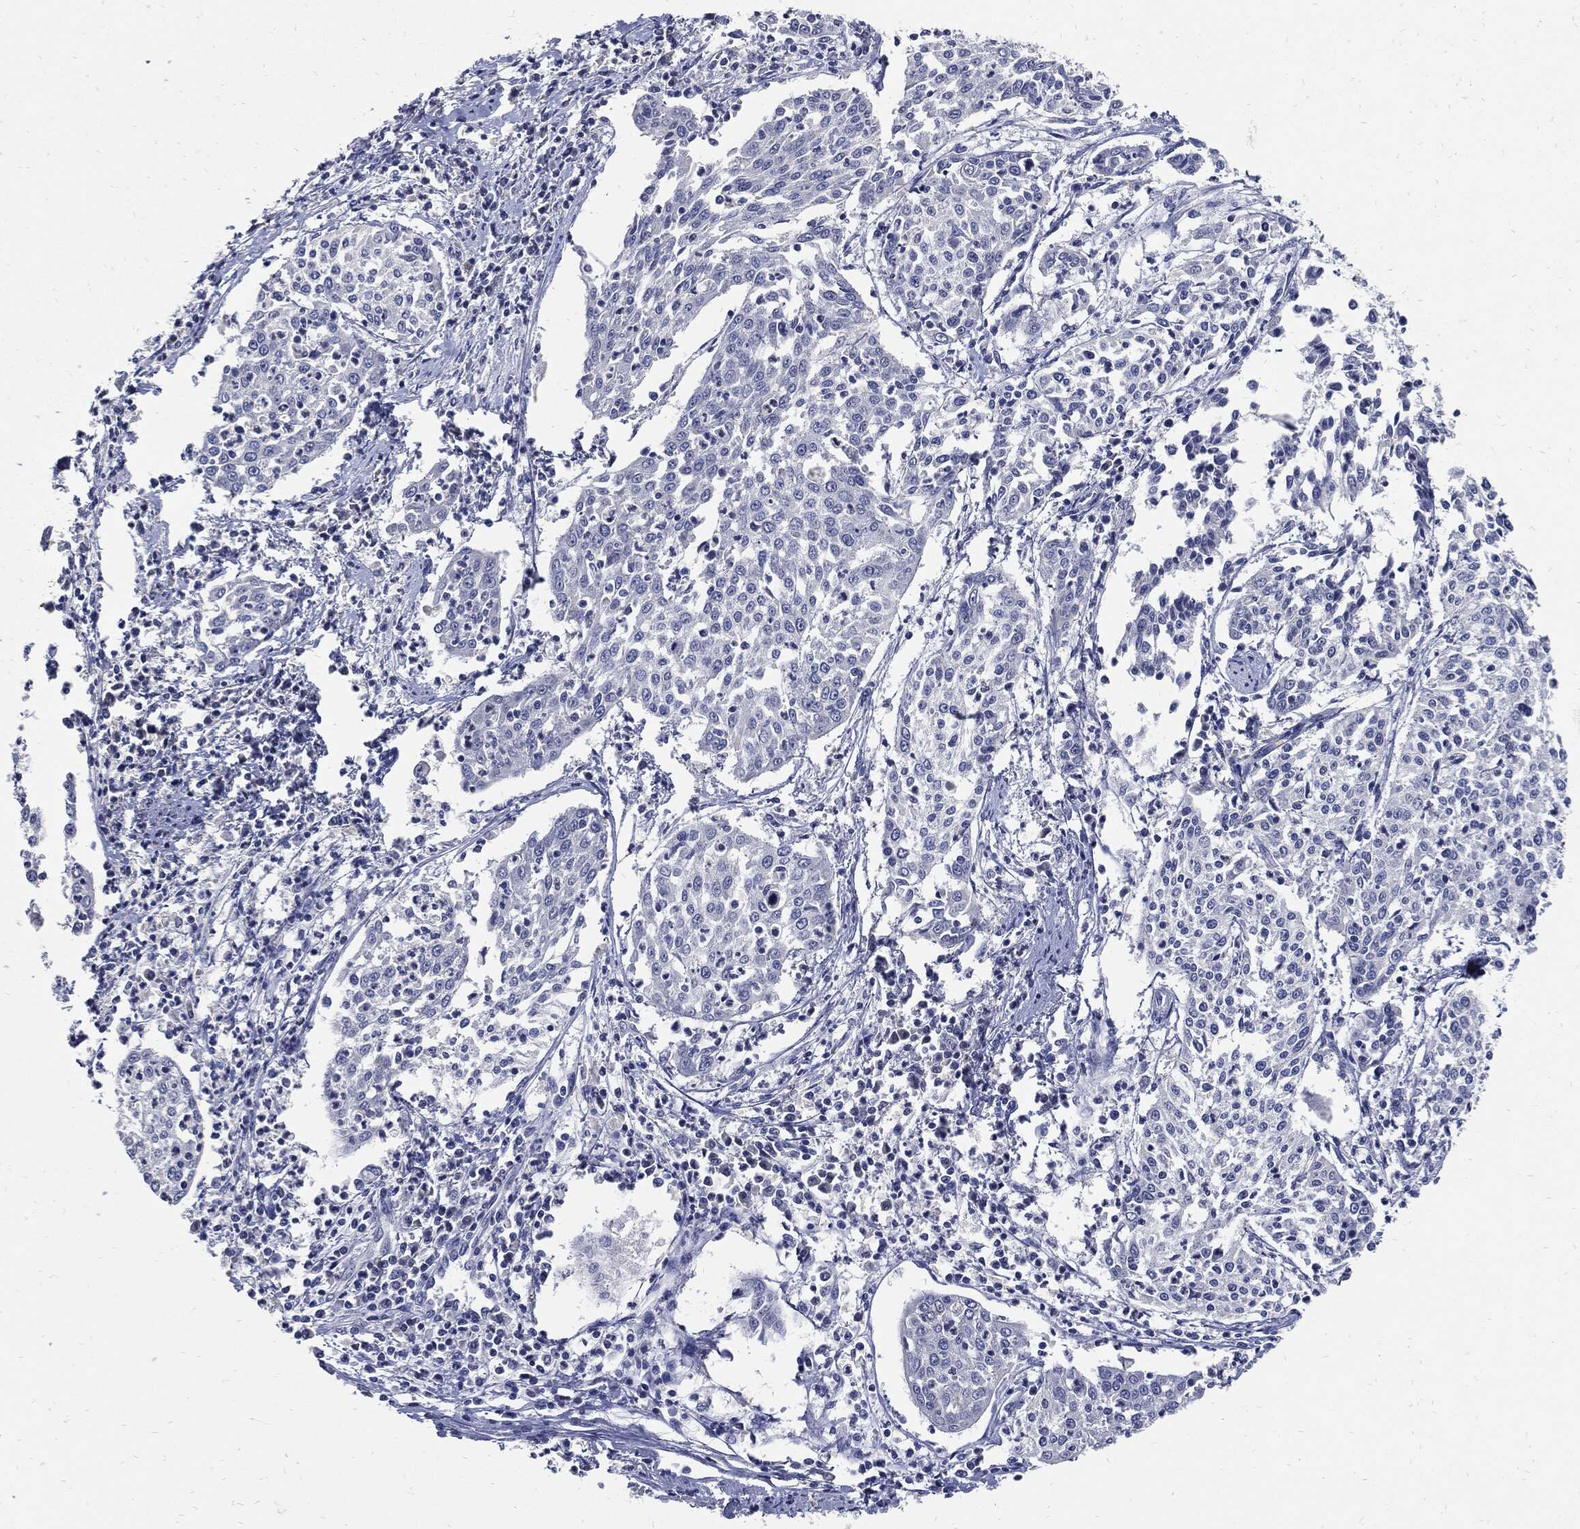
{"staining": {"intensity": "negative", "quantity": "none", "location": "none"}, "tissue": "cervical cancer", "cell_type": "Tumor cells", "image_type": "cancer", "snomed": [{"axis": "morphology", "description": "Squamous cell carcinoma, NOS"}, {"axis": "topography", "description": "Cervix"}], "caption": "An image of cervical cancer stained for a protein demonstrates no brown staining in tumor cells.", "gene": "NBN", "patient": {"sex": "female", "age": 41}}